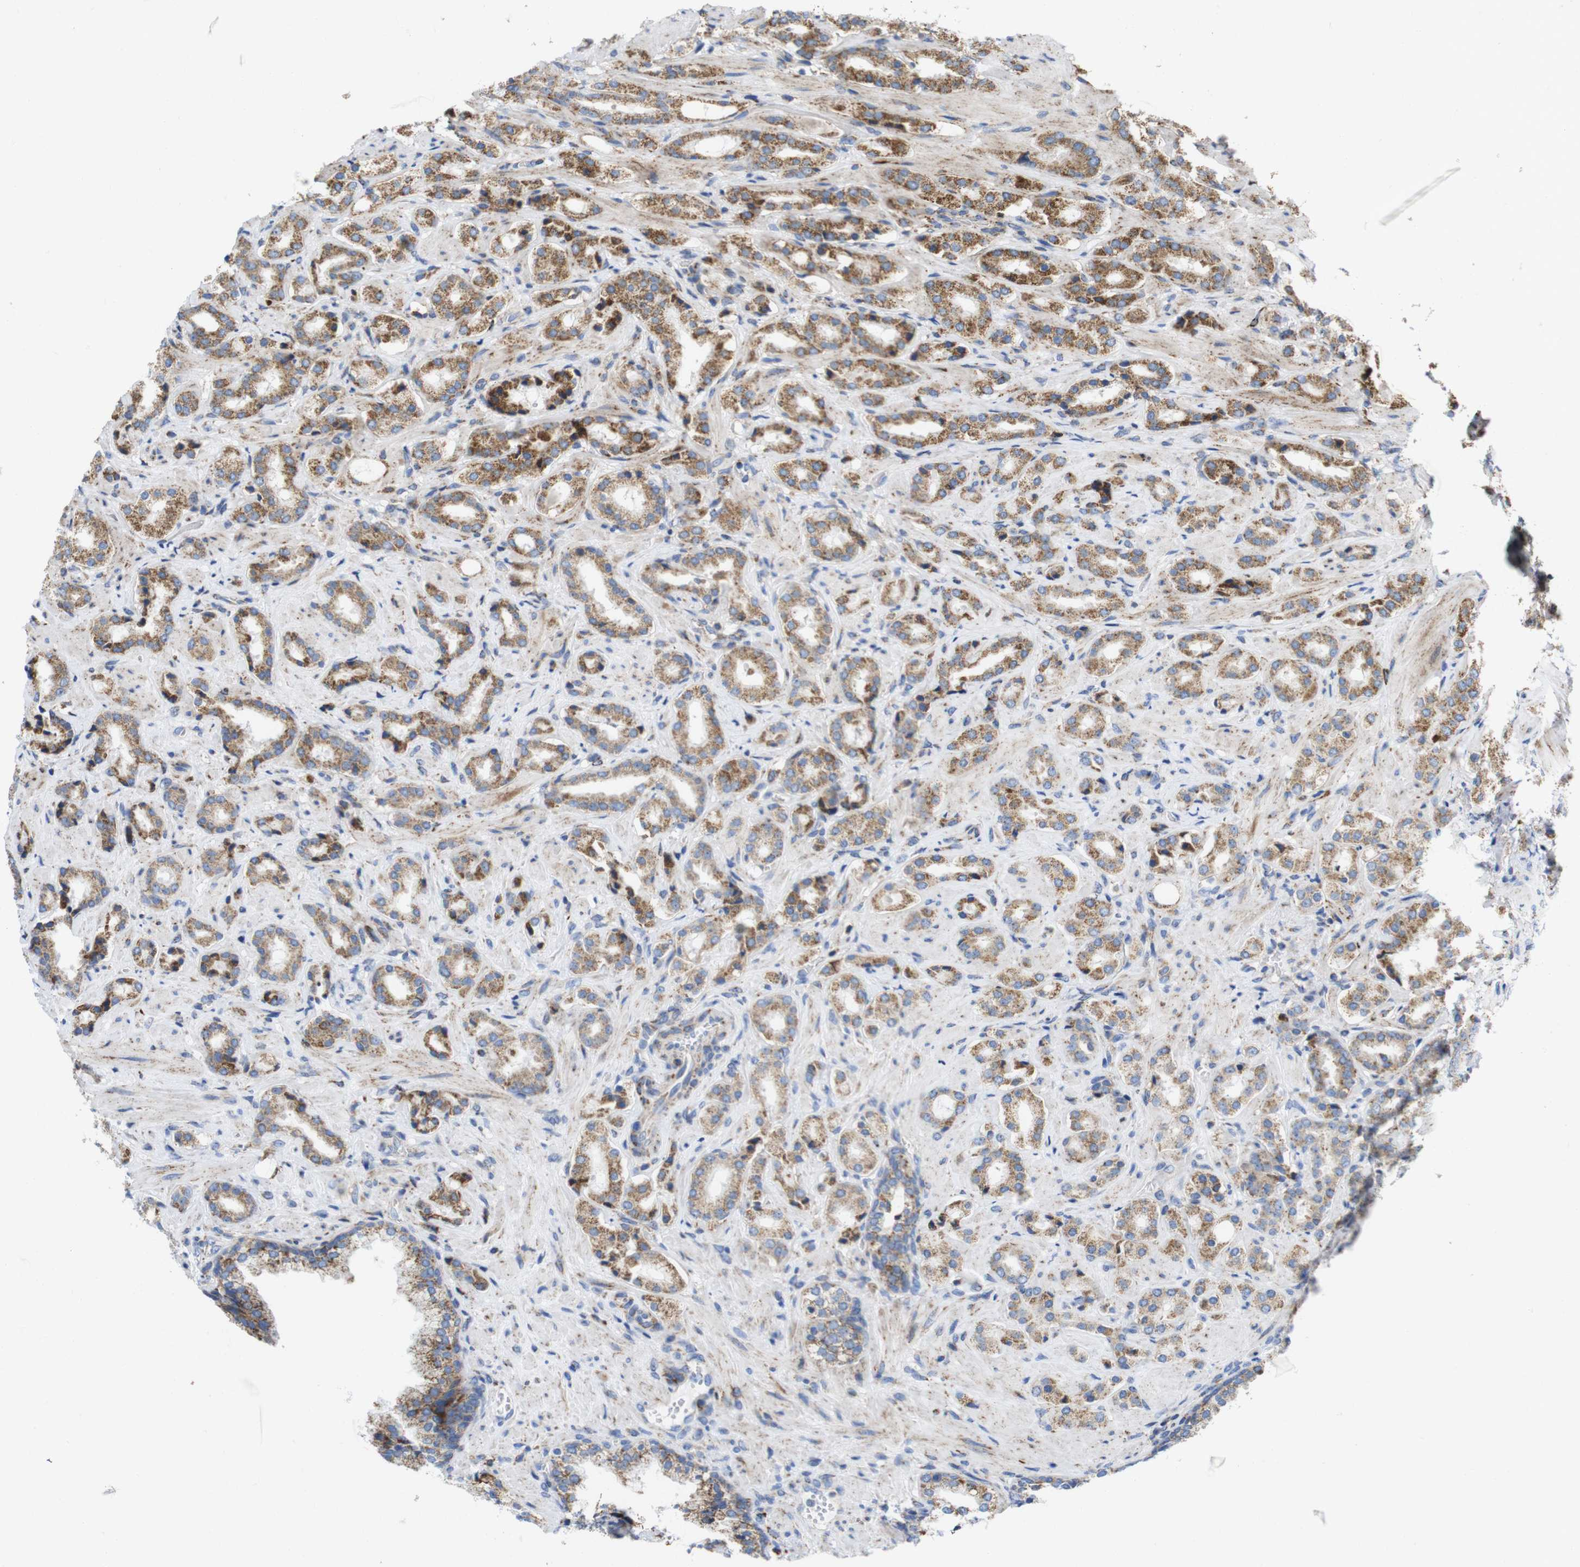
{"staining": {"intensity": "moderate", "quantity": ">75%", "location": "cytoplasmic/membranous"}, "tissue": "prostate cancer", "cell_type": "Tumor cells", "image_type": "cancer", "snomed": [{"axis": "morphology", "description": "Adenocarcinoma, High grade"}, {"axis": "topography", "description": "Prostate"}], "caption": "Immunohistochemical staining of prostate cancer (high-grade adenocarcinoma) exhibits moderate cytoplasmic/membranous protein positivity in about >75% of tumor cells.", "gene": "TMEM192", "patient": {"sex": "male", "age": 64}}